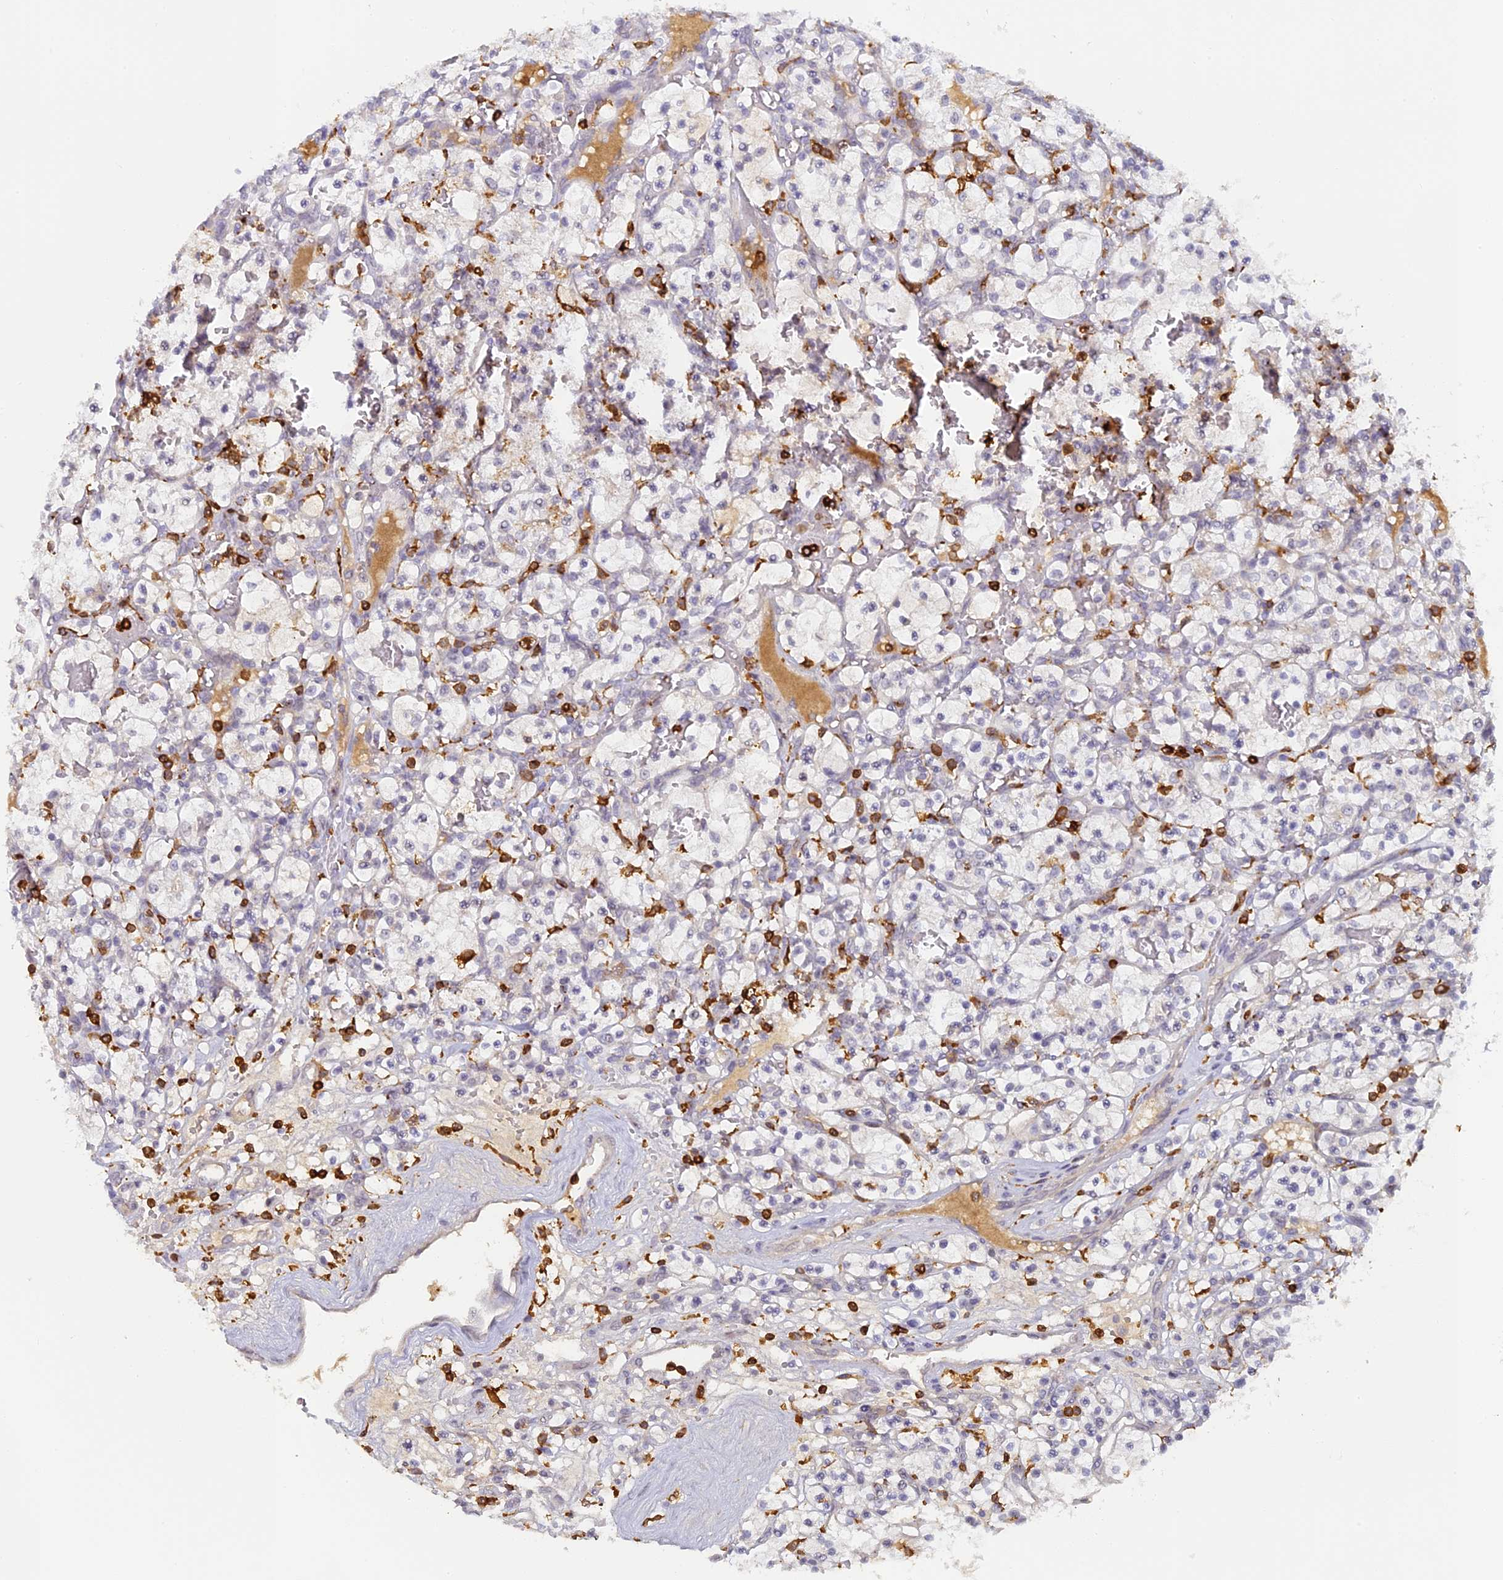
{"staining": {"intensity": "negative", "quantity": "none", "location": "none"}, "tissue": "renal cancer", "cell_type": "Tumor cells", "image_type": "cancer", "snomed": [{"axis": "morphology", "description": "Adenocarcinoma, NOS"}, {"axis": "topography", "description": "Kidney"}], "caption": "Histopathology image shows no significant protein expression in tumor cells of renal adenocarcinoma.", "gene": "FYB1", "patient": {"sex": "female", "age": 57}}